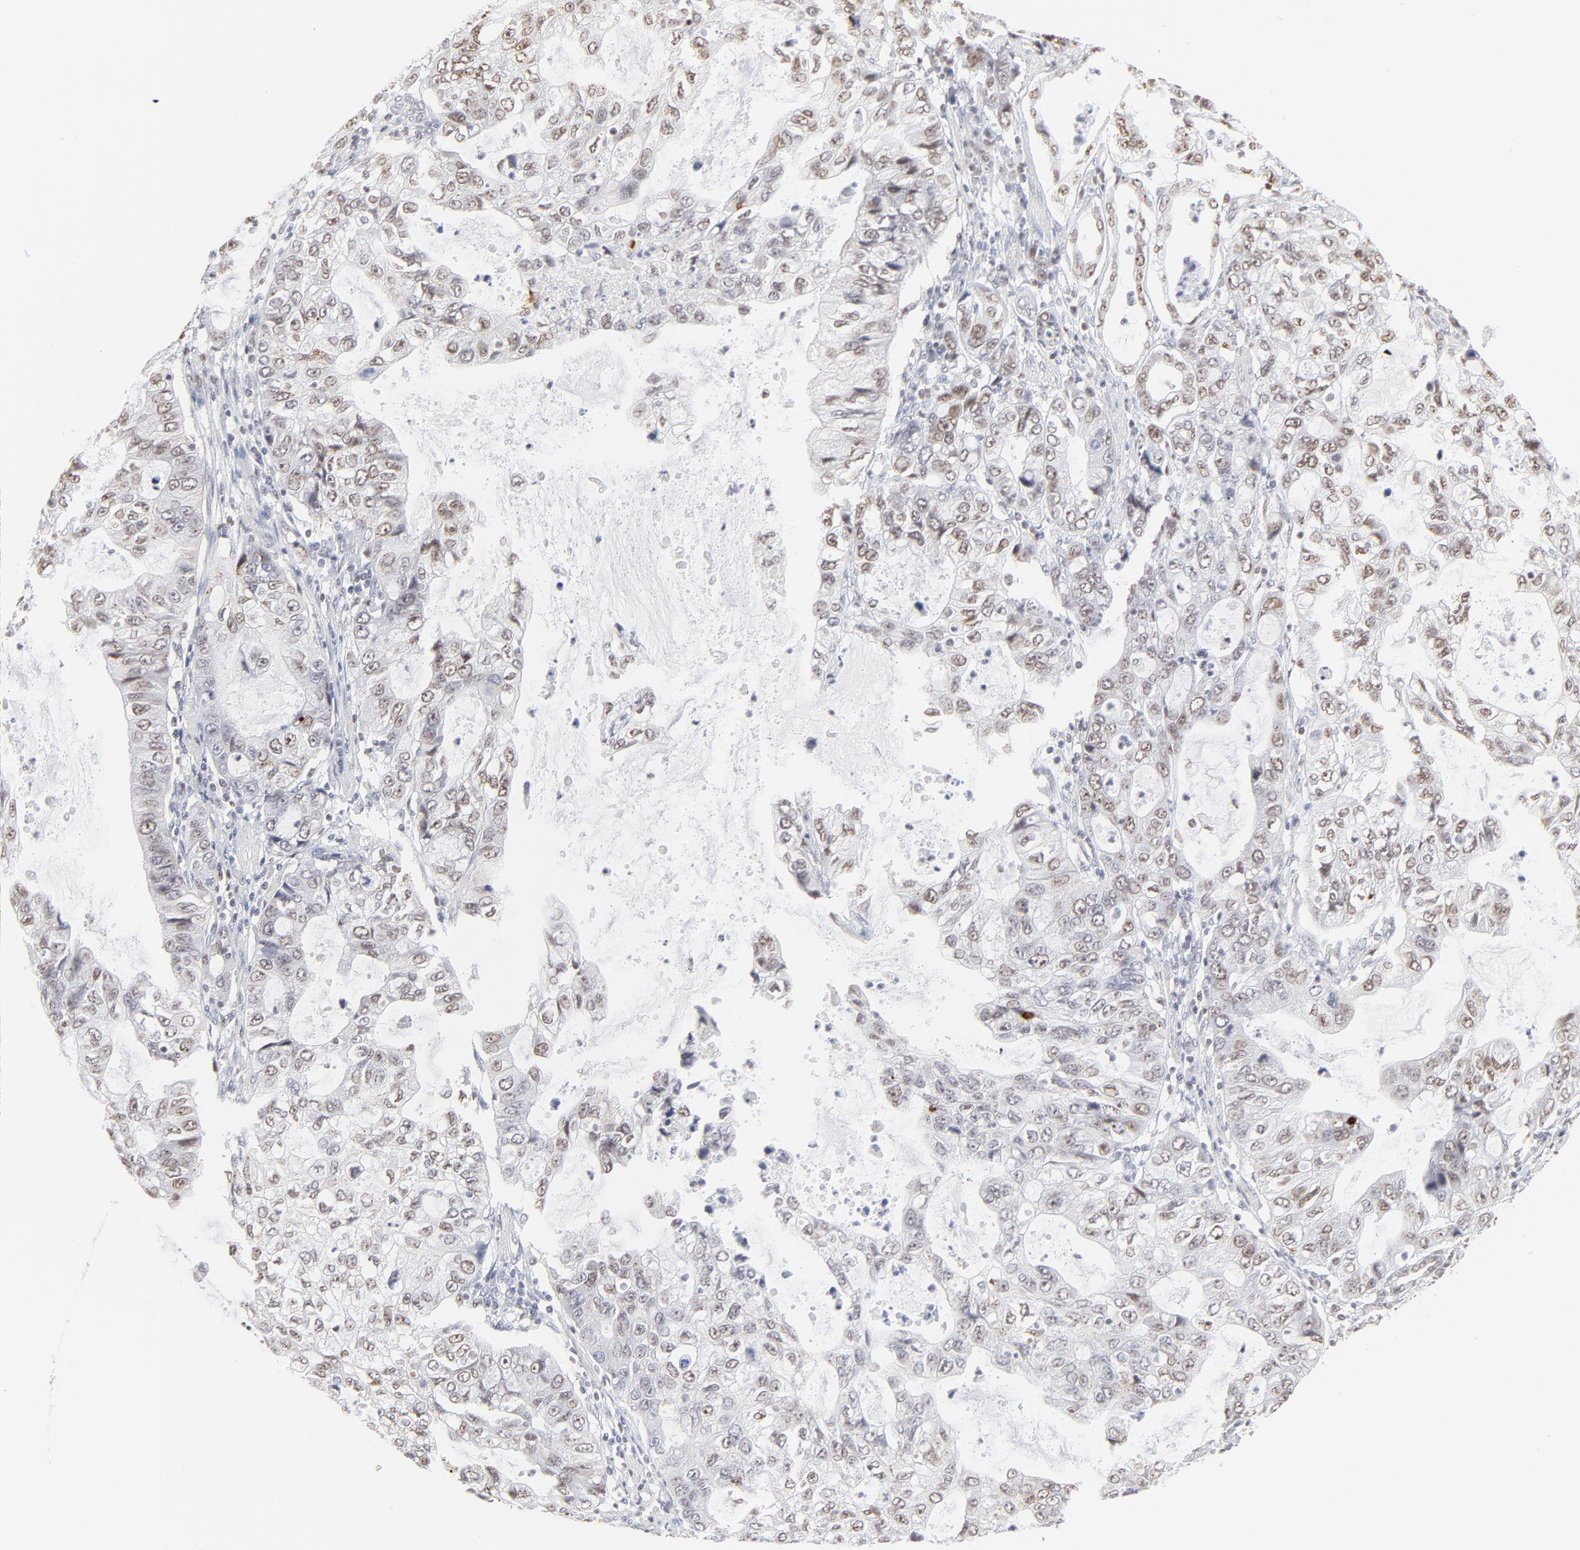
{"staining": {"intensity": "weak", "quantity": "<25%", "location": "nuclear"}, "tissue": "stomach cancer", "cell_type": "Tumor cells", "image_type": "cancer", "snomed": [{"axis": "morphology", "description": "Adenocarcinoma, NOS"}, {"axis": "topography", "description": "Stomach, upper"}], "caption": "An immunohistochemistry (IHC) histopathology image of stomach cancer is shown. There is no staining in tumor cells of stomach cancer.", "gene": "NFIL3", "patient": {"sex": "female", "age": 52}}